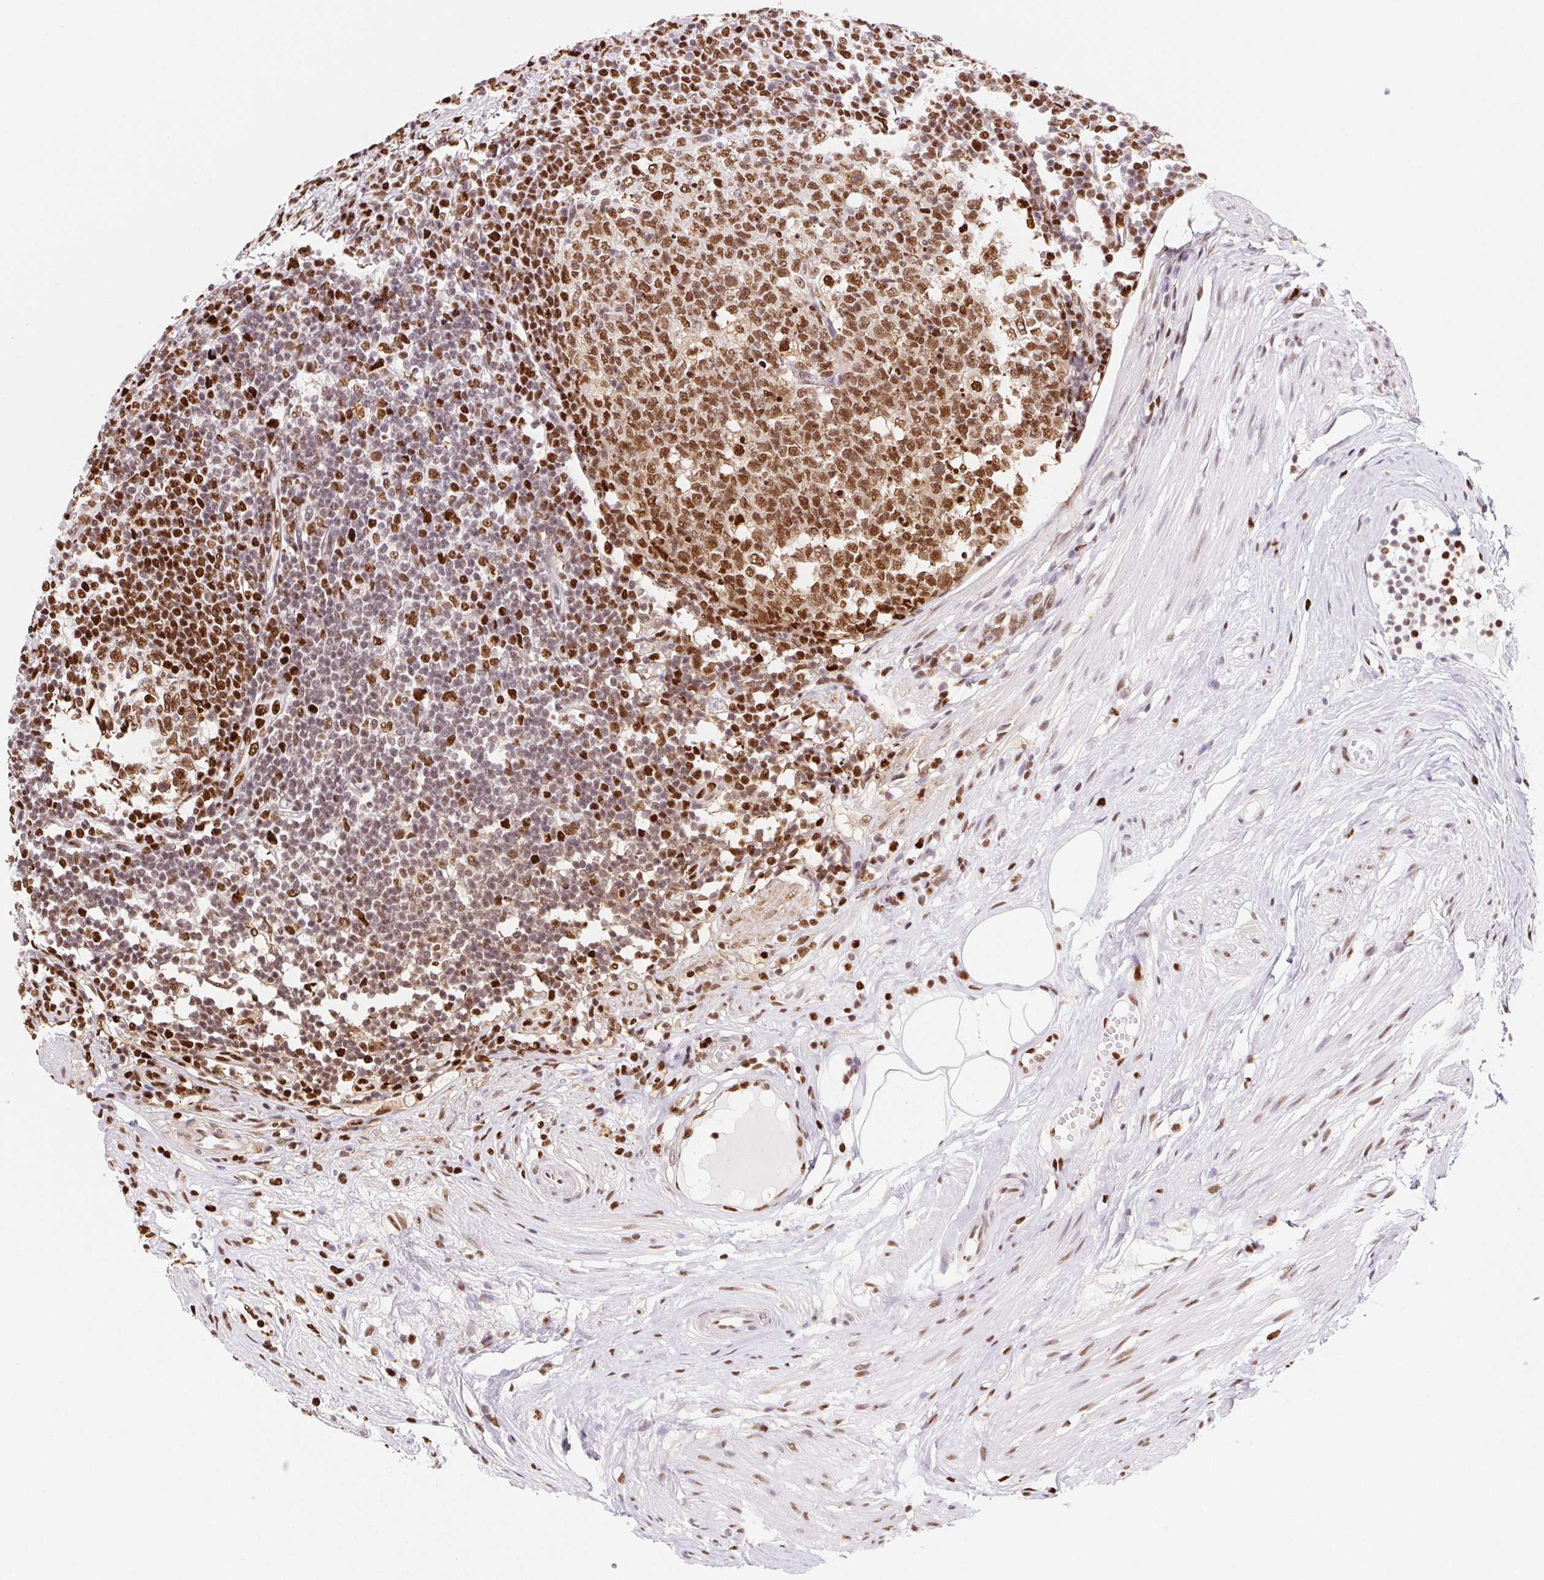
{"staining": {"intensity": "strong", "quantity": ">75%", "location": "nuclear"}, "tissue": "appendix", "cell_type": "Glandular cells", "image_type": "normal", "snomed": [{"axis": "morphology", "description": "Normal tissue, NOS"}, {"axis": "topography", "description": "Appendix"}], "caption": "A histopathology image of appendix stained for a protein exhibits strong nuclear brown staining in glandular cells.", "gene": "SETSIP", "patient": {"sex": "female", "age": 56}}